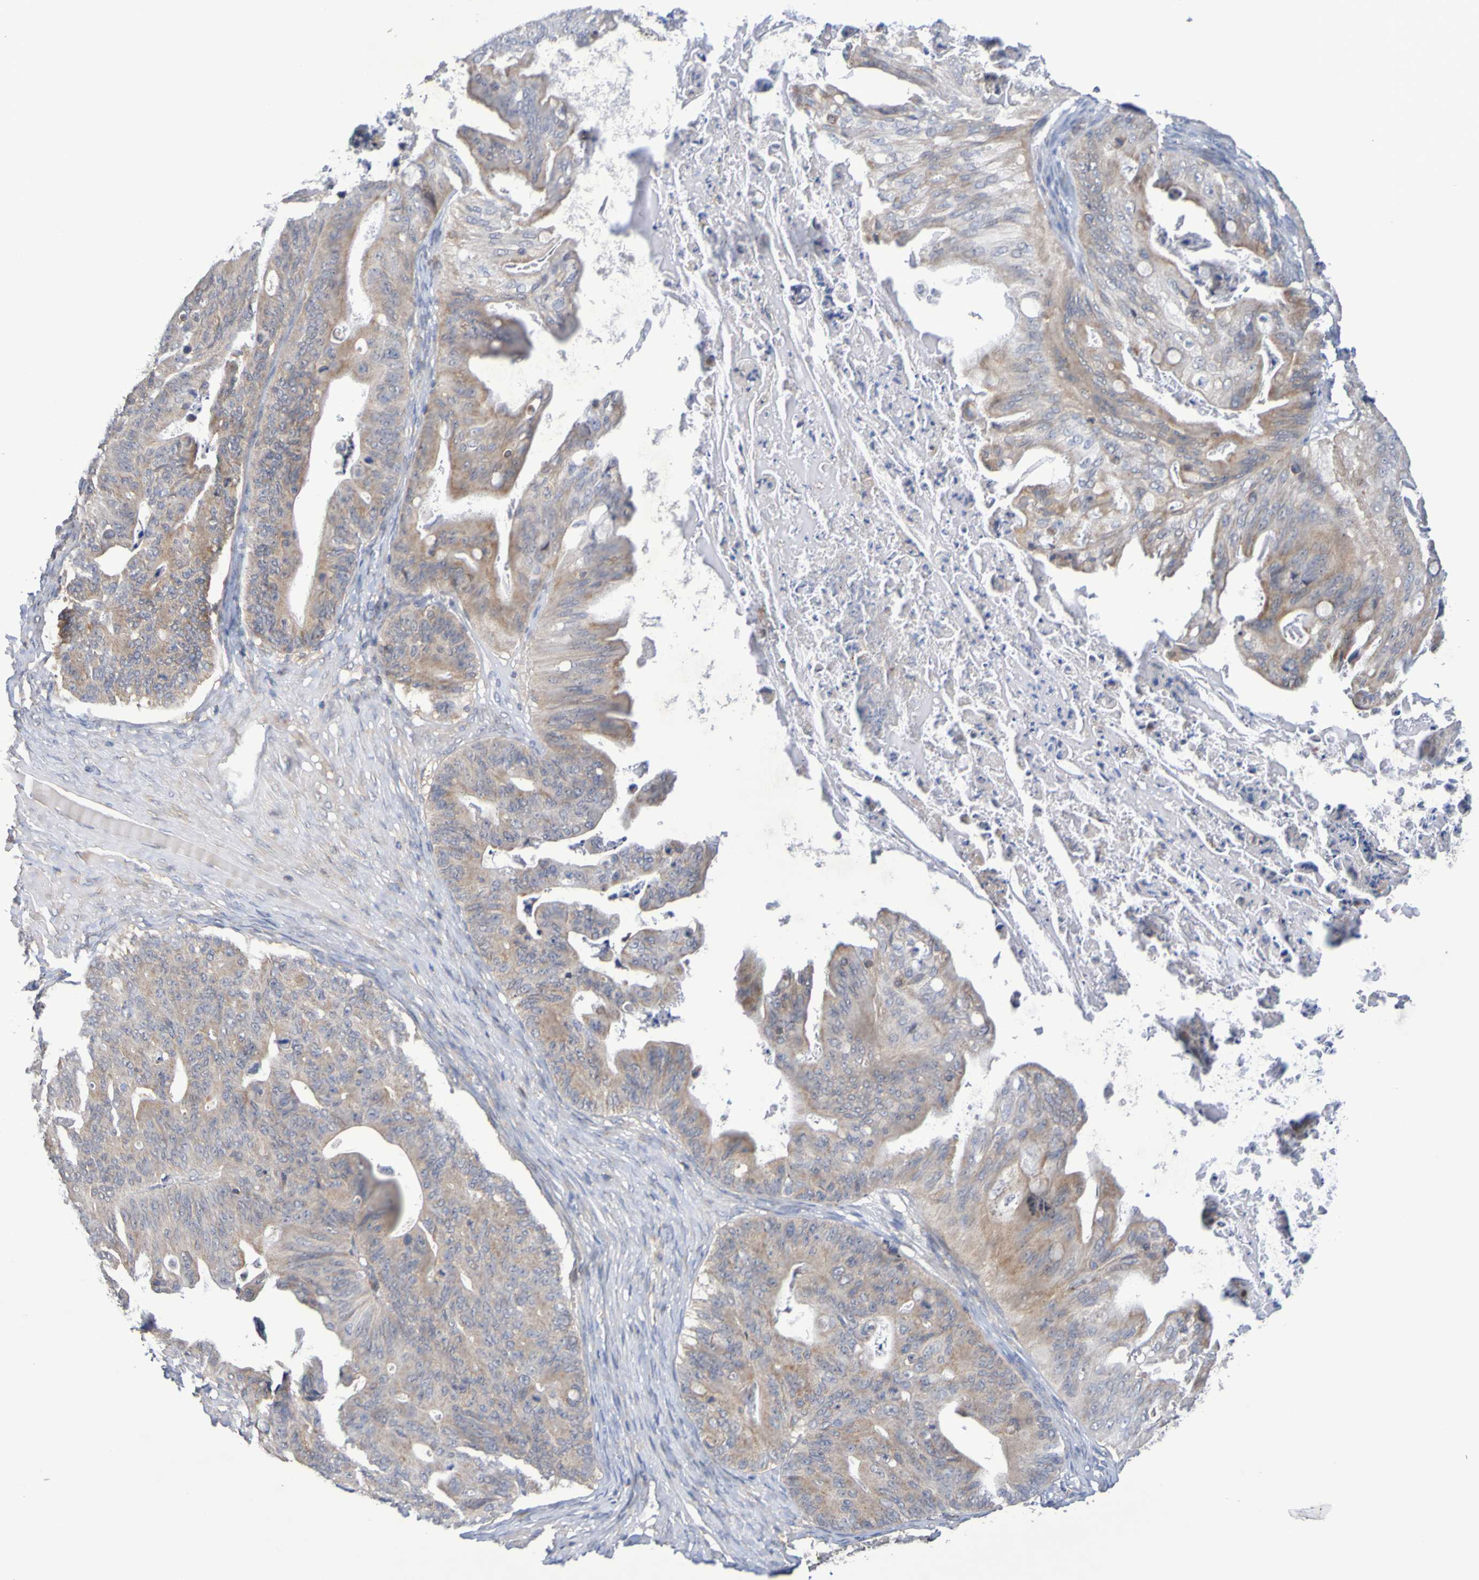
{"staining": {"intensity": "moderate", "quantity": ">75%", "location": "cytoplasmic/membranous"}, "tissue": "ovarian cancer", "cell_type": "Tumor cells", "image_type": "cancer", "snomed": [{"axis": "morphology", "description": "Cystadenocarcinoma, mucinous, NOS"}, {"axis": "topography", "description": "Ovary"}], "caption": "Ovarian cancer was stained to show a protein in brown. There is medium levels of moderate cytoplasmic/membranous positivity in about >75% of tumor cells.", "gene": "C3orf18", "patient": {"sex": "female", "age": 37}}